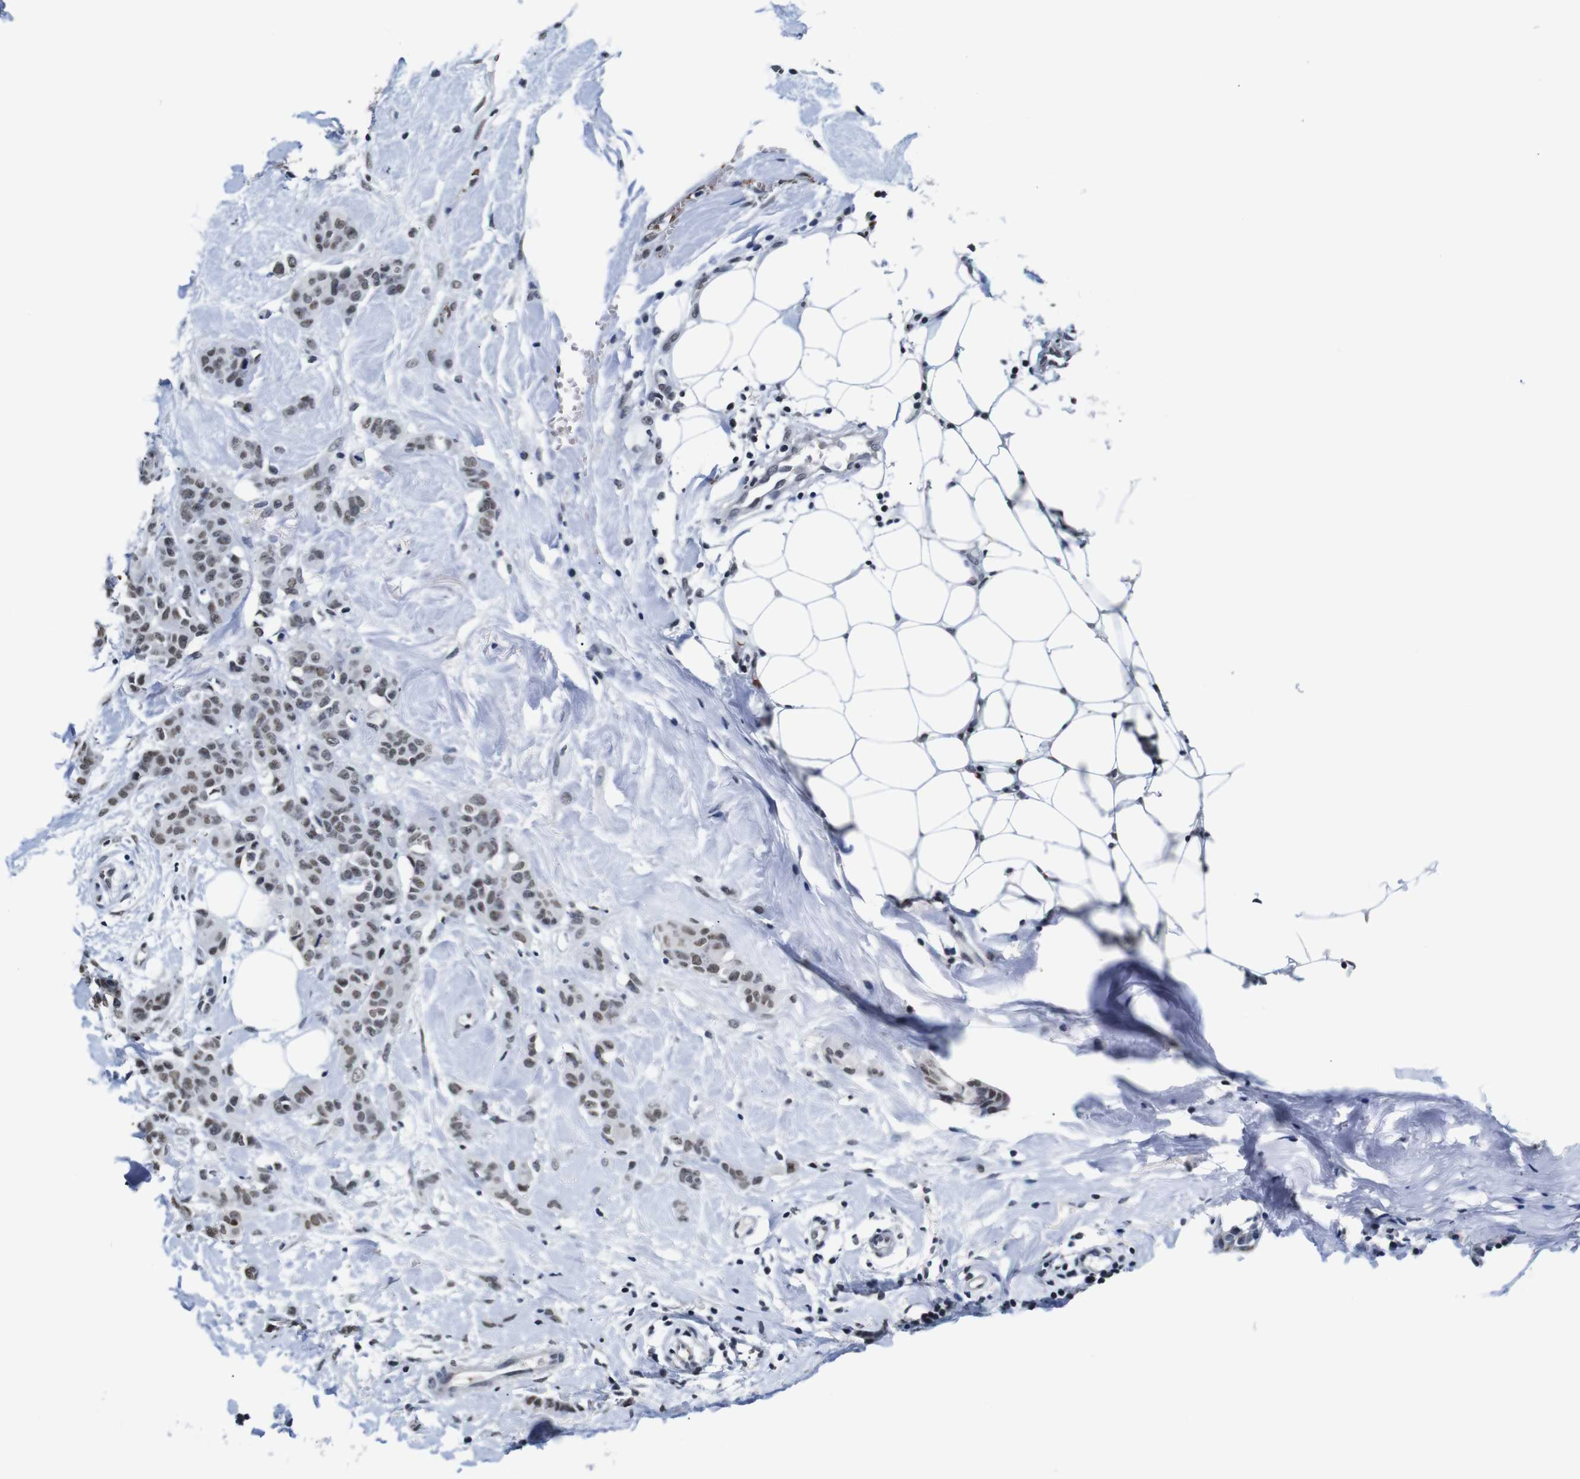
{"staining": {"intensity": "weak", "quantity": ">75%", "location": "nuclear"}, "tissue": "breast cancer", "cell_type": "Tumor cells", "image_type": "cancer", "snomed": [{"axis": "morphology", "description": "Normal tissue, NOS"}, {"axis": "morphology", "description": "Duct carcinoma"}, {"axis": "topography", "description": "Breast"}], "caption": "Human invasive ductal carcinoma (breast) stained with a brown dye reveals weak nuclear positive expression in approximately >75% of tumor cells.", "gene": "ILDR2", "patient": {"sex": "female", "age": 40}}